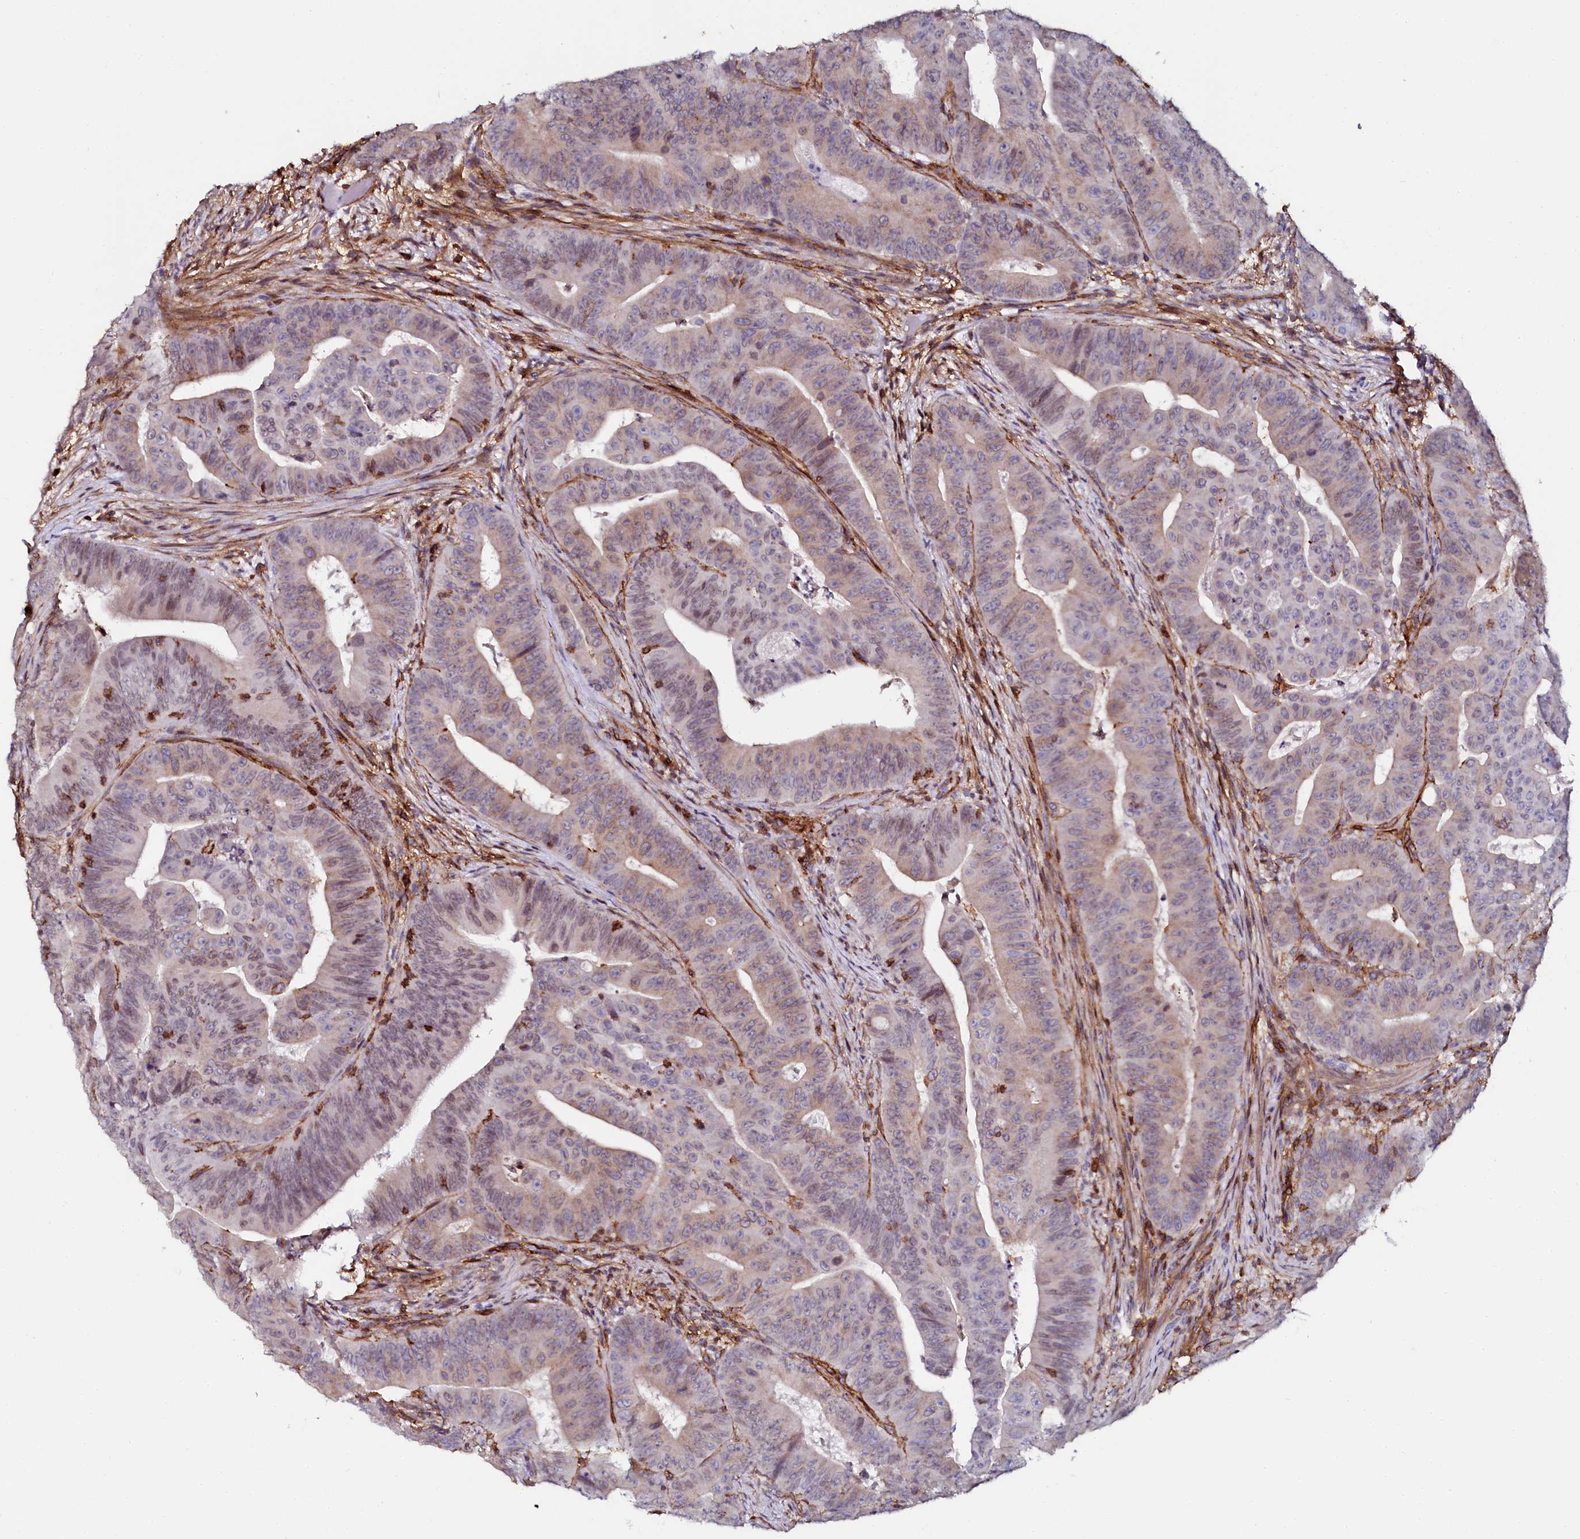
{"staining": {"intensity": "weak", "quantity": "<25%", "location": "nuclear"}, "tissue": "colorectal cancer", "cell_type": "Tumor cells", "image_type": "cancer", "snomed": [{"axis": "morphology", "description": "Adenocarcinoma, NOS"}, {"axis": "topography", "description": "Rectum"}], "caption": "Colorectal adenocarcinoma was stained to show a protein in brown. There is no significant staining in tumor cells.", "gene": "AAAS", "patient": {"sex": "female", "age": 75}}